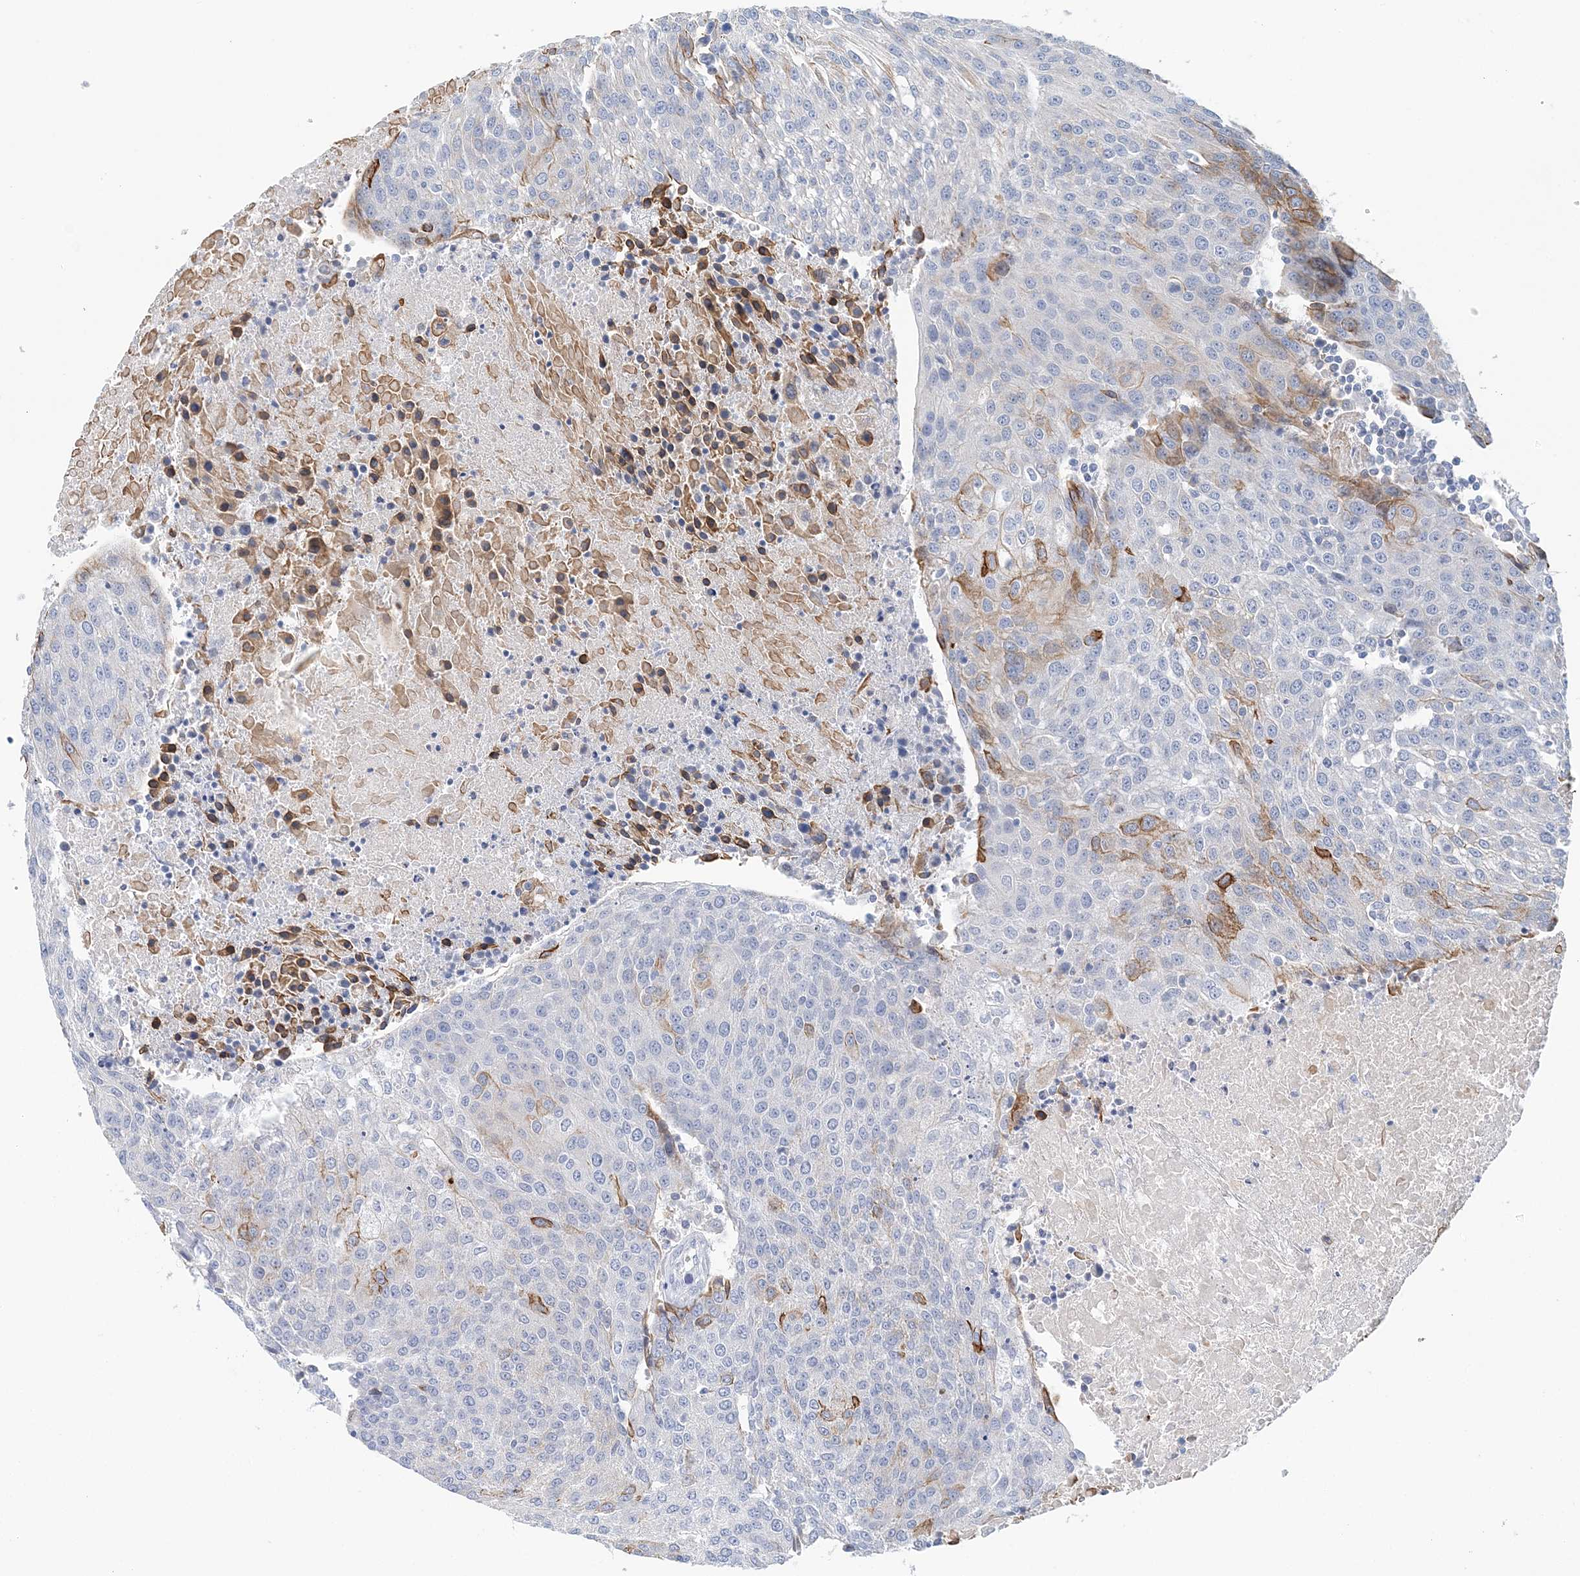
{"staining": {"intensity": "moderate", "quantity": "<25%", "location": "cytoplasmic/membranous"}, "tissue": "urothelial cancer", "cell_type": "Tumor cells", "image_type": "cancer", "snomed": [{"axis": "morphology", "description": "Urothelial carcinoma, High grade"}, {"axis": "topography", "description": "Urinary bladder"}], "caption": "Protein staining demonstrates moderate cytoplasmic/membranous positivity in approximately <25% of tumor cells in urothelial cancer. (Stains: DAB (3,3'-diaminobenzidine) in brown, nuclei in blue, Microscopy: brightfield microscopy at high magnification).", "gene": "LRRIQ4", "patient": {"sex": "female", "age": 85}}